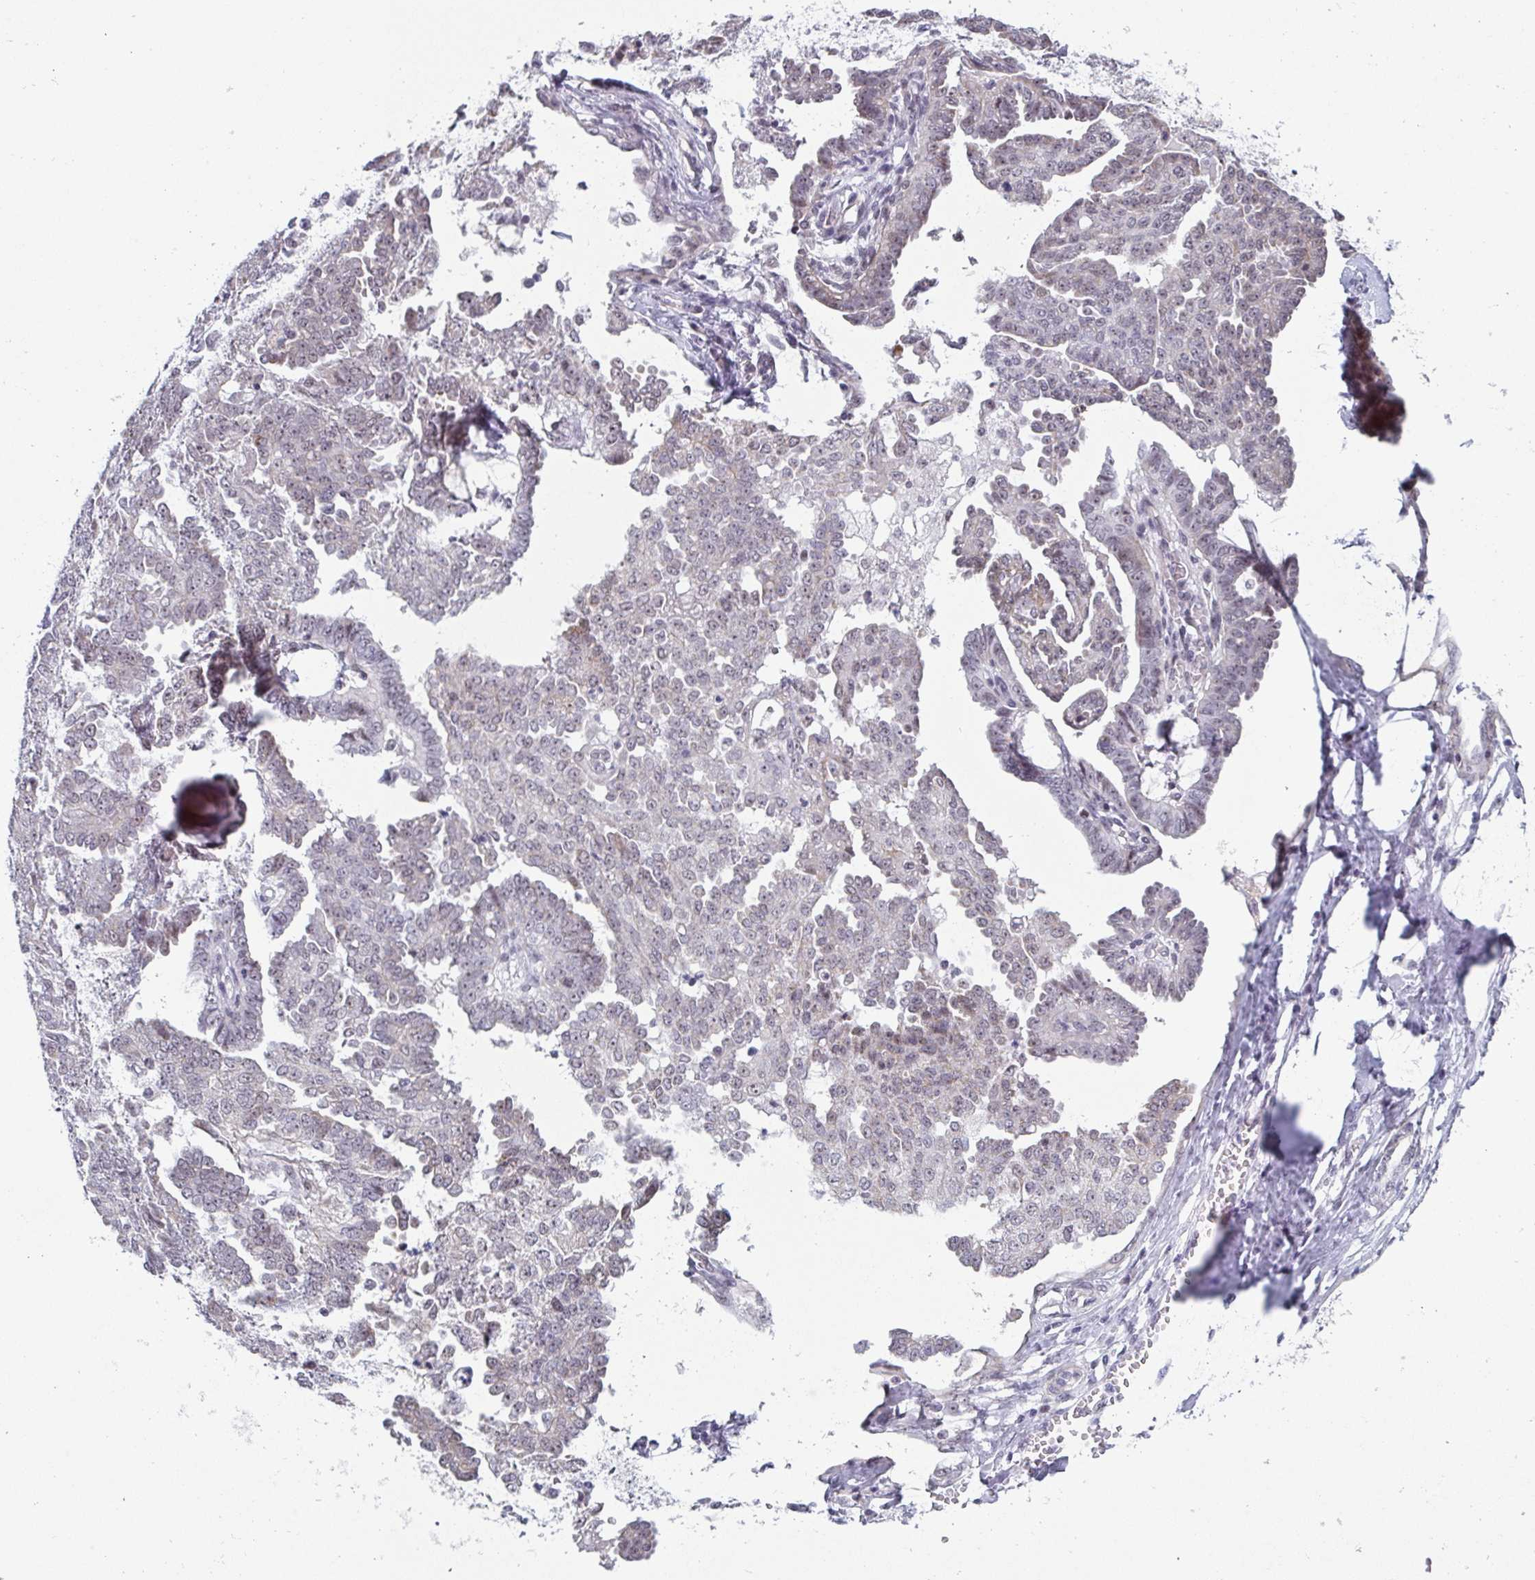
{"staining": {"intensity": "negative", "quantity": "none", "location": "none"}, "tissue": "ovarian cancer", "cell_type": "Tumor cells", "image_type": "cancer", "snomed": [{"axis": "morphology", "description": "Cystadenocarcinoma, serous, NOS"}, {"axis": "topography", "description": "Ovary"}], "caption": "Tumor cells show no significant staining in serous cystadenocarcinoma (ovarian).", "gene": "EXOSC7", "patient": {"sex": "female", "age": 71}}